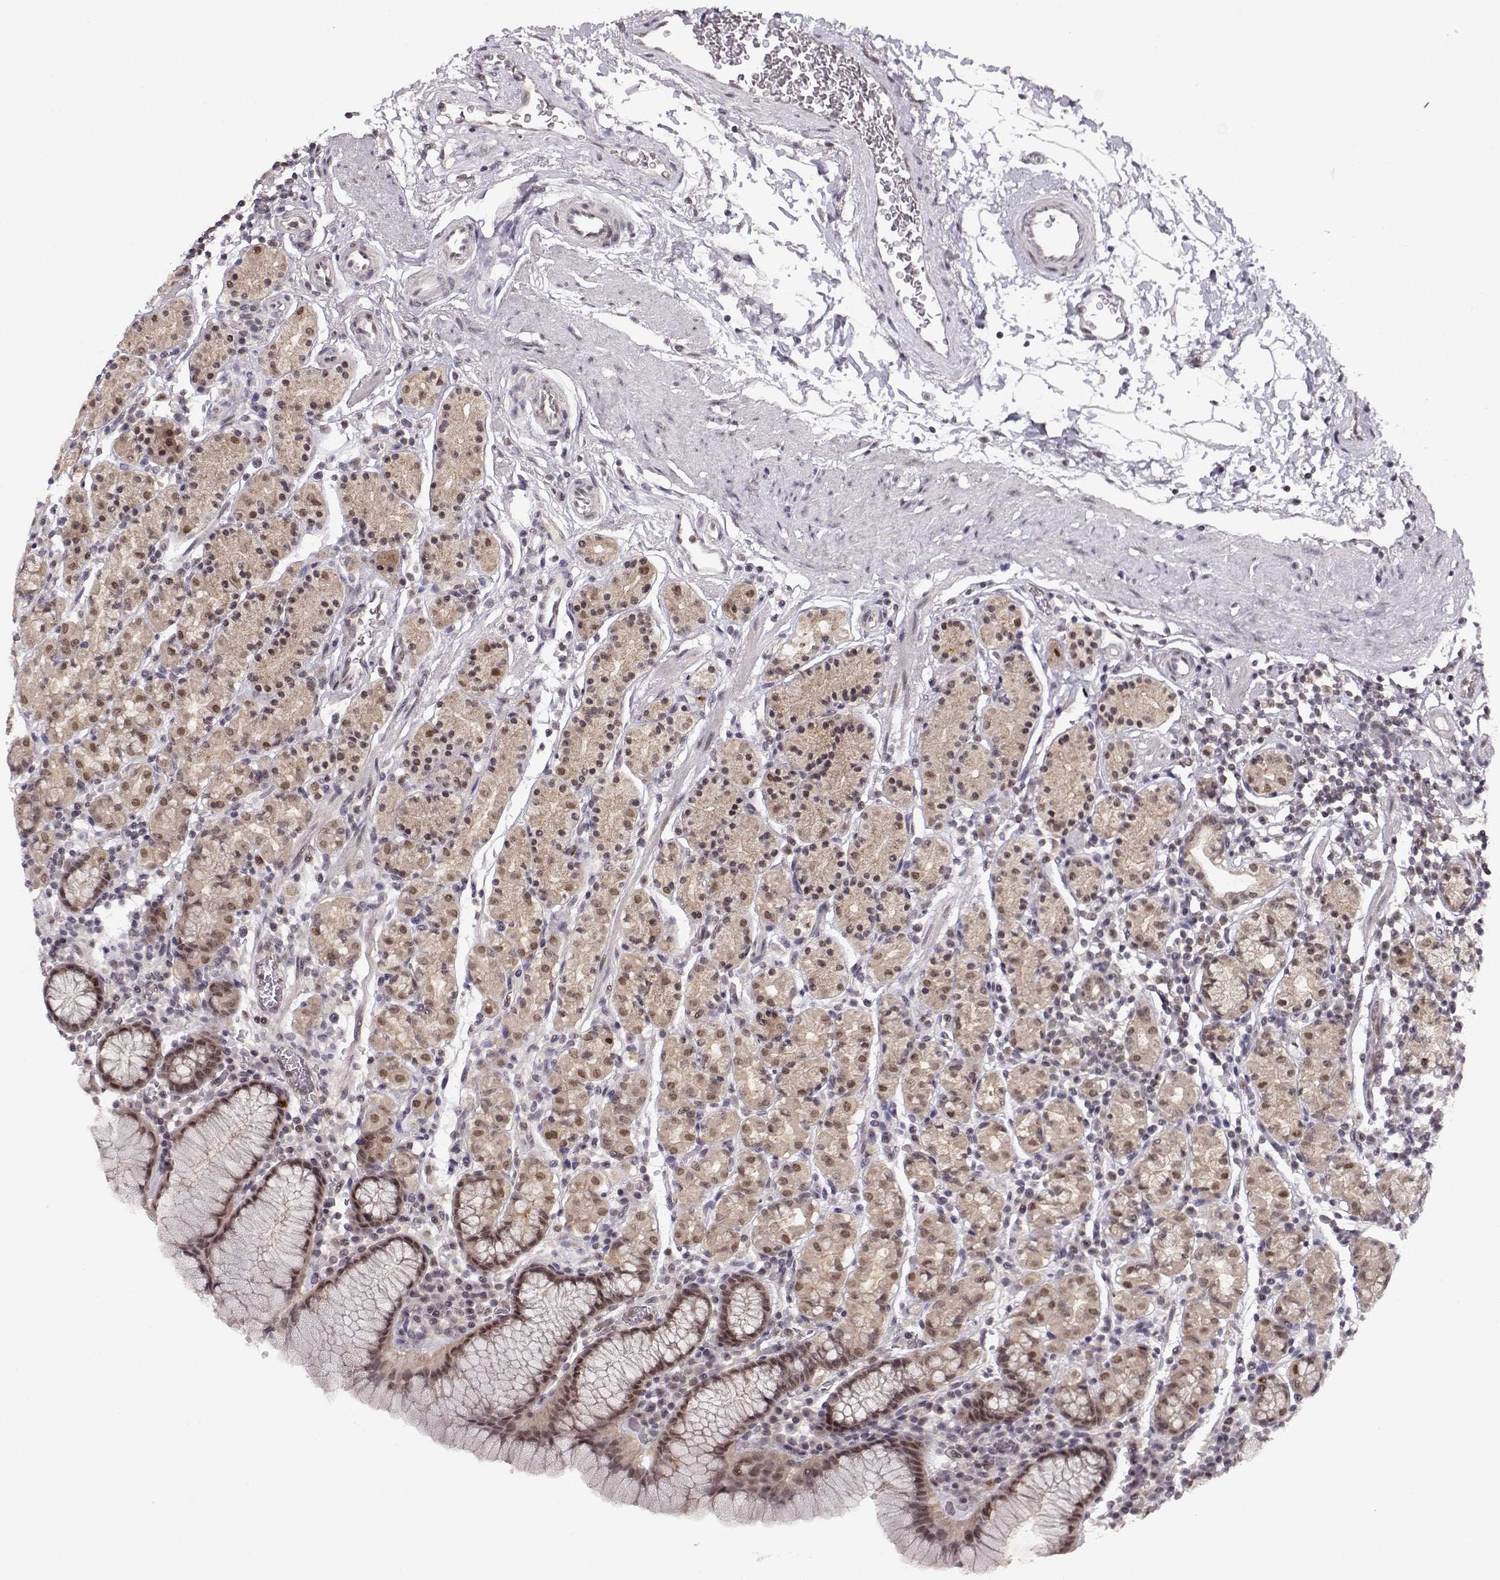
{"staining": {"intensity": "strong", "quantity": "25%-75%", "location": "nuclear"}, "tissue": "stomach", "cell_type": "Glandular cells", "image_type": "normal", "snomed": [{"axis": "morphology", "description": "Normal tissue, NOS"}, {"axis": "topography", "description": "Stomach, upper"}, {"axis": "topography", "description": "Stomach"}], "caption": "Stomach stained for a protein (brown) exhibits strong nuclear positive expression in about 25%-75% of glandular cells.", "gene": "CSNK2A1", "patient": {"sex": "male", "age": 62}}